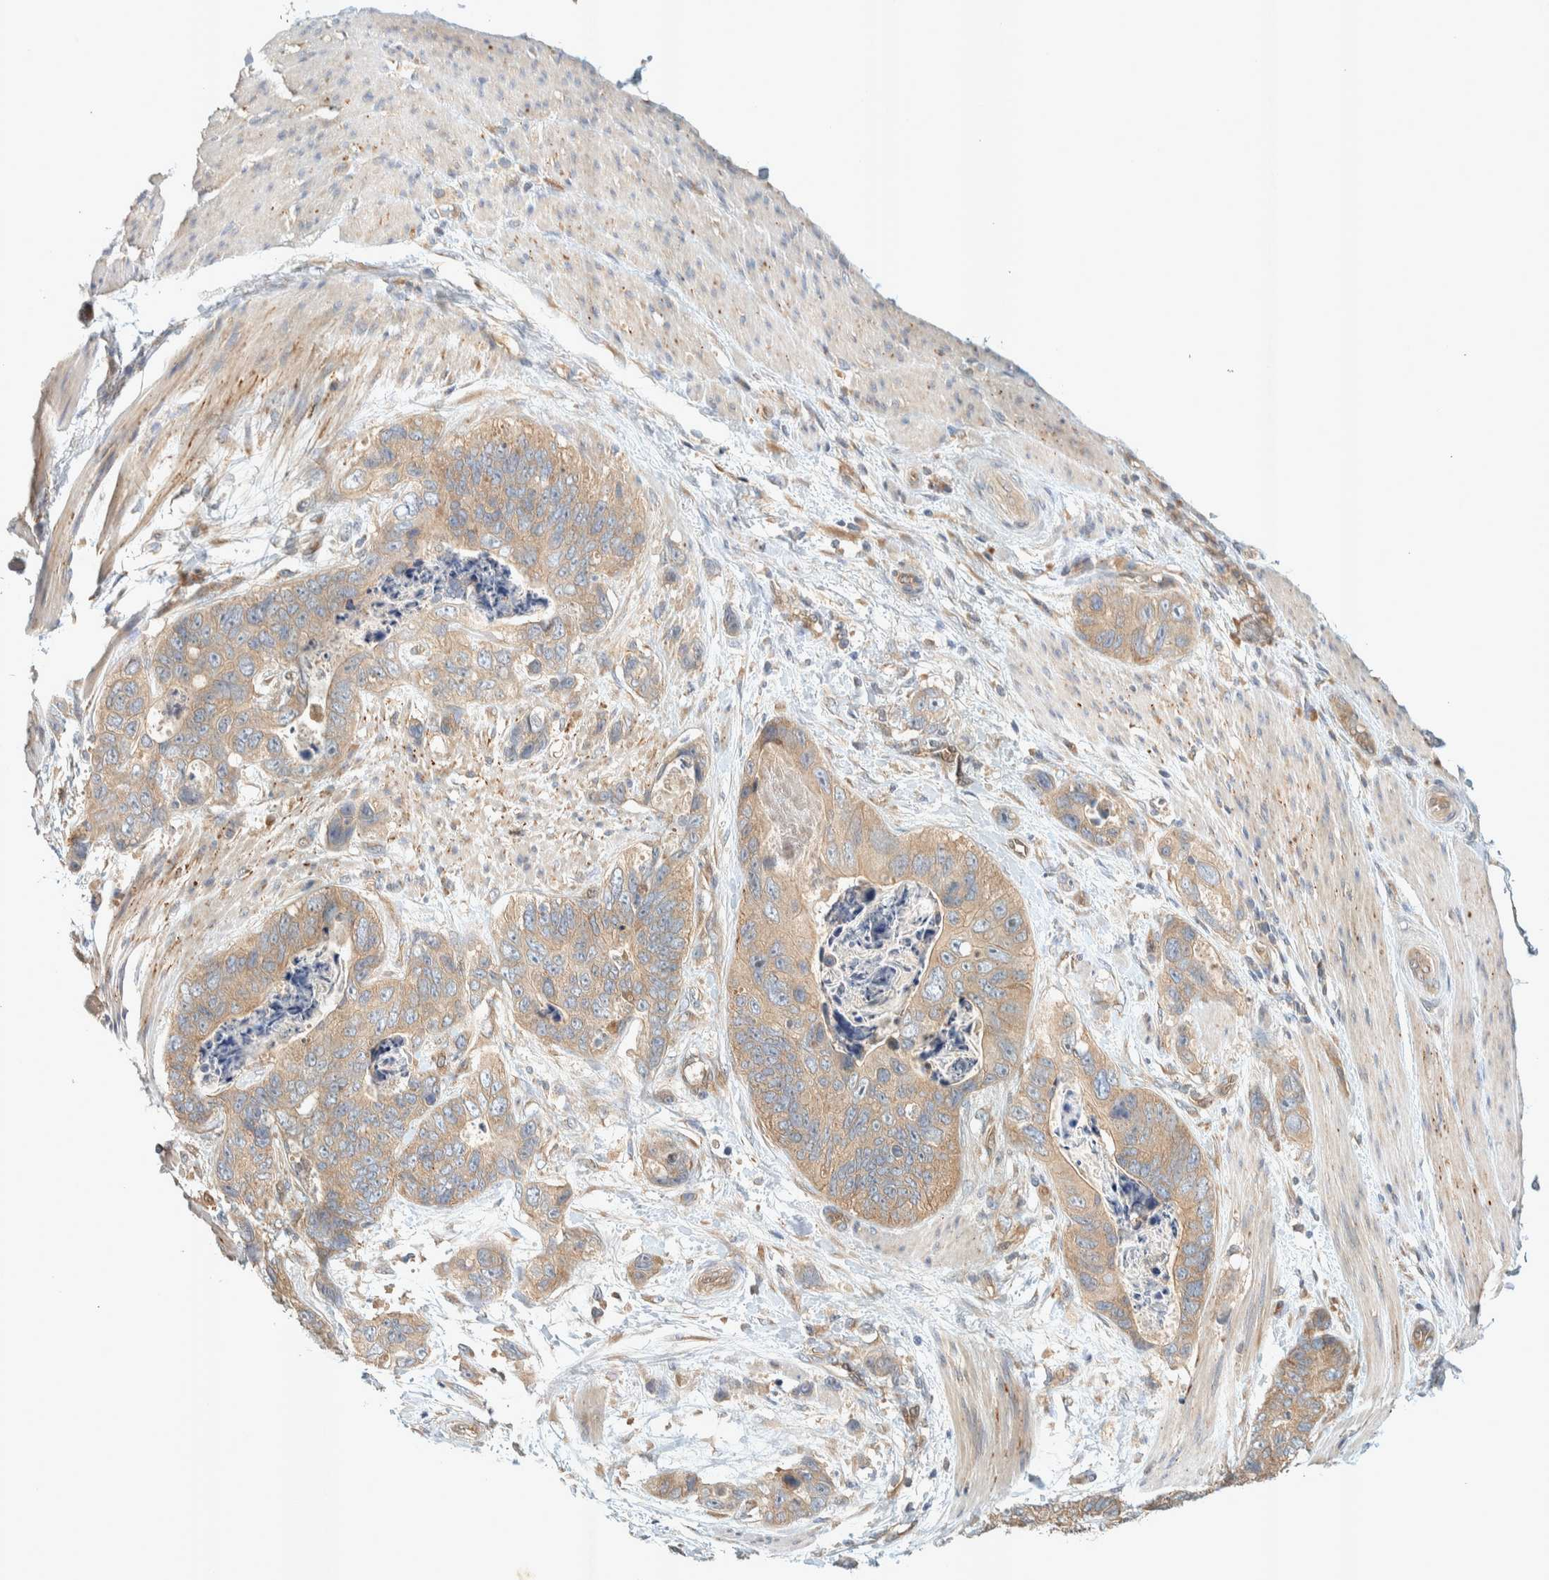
{"staining": {"intensity": "moderate", "quantity": "25%-75%", "location": "cytoplasmic/membranous"}, "tissue": "stomach cancer", "cell_type": "Tumor cells", "image_type": "cancer", "snomed": [{"axis": "morphology", "description": "Normal tissue, NOS"}, {"axis": "morphology", "description": "Adenocarcinoma, NOS"}, {"axis": "topography", "description": "Stomach"}], "caption": "Protein staining by immunohistochemistry exhibits moderate cytoplasmic/membranous staining in approximately 25%-75% of tumor cells in stomach cancer. Using DAB (brown) and hematoxylin (blue) stains, captured at high magnification using brightfield microscopy.", "gene": "PXK", "patient": {"sex": "female", "age": 89}}